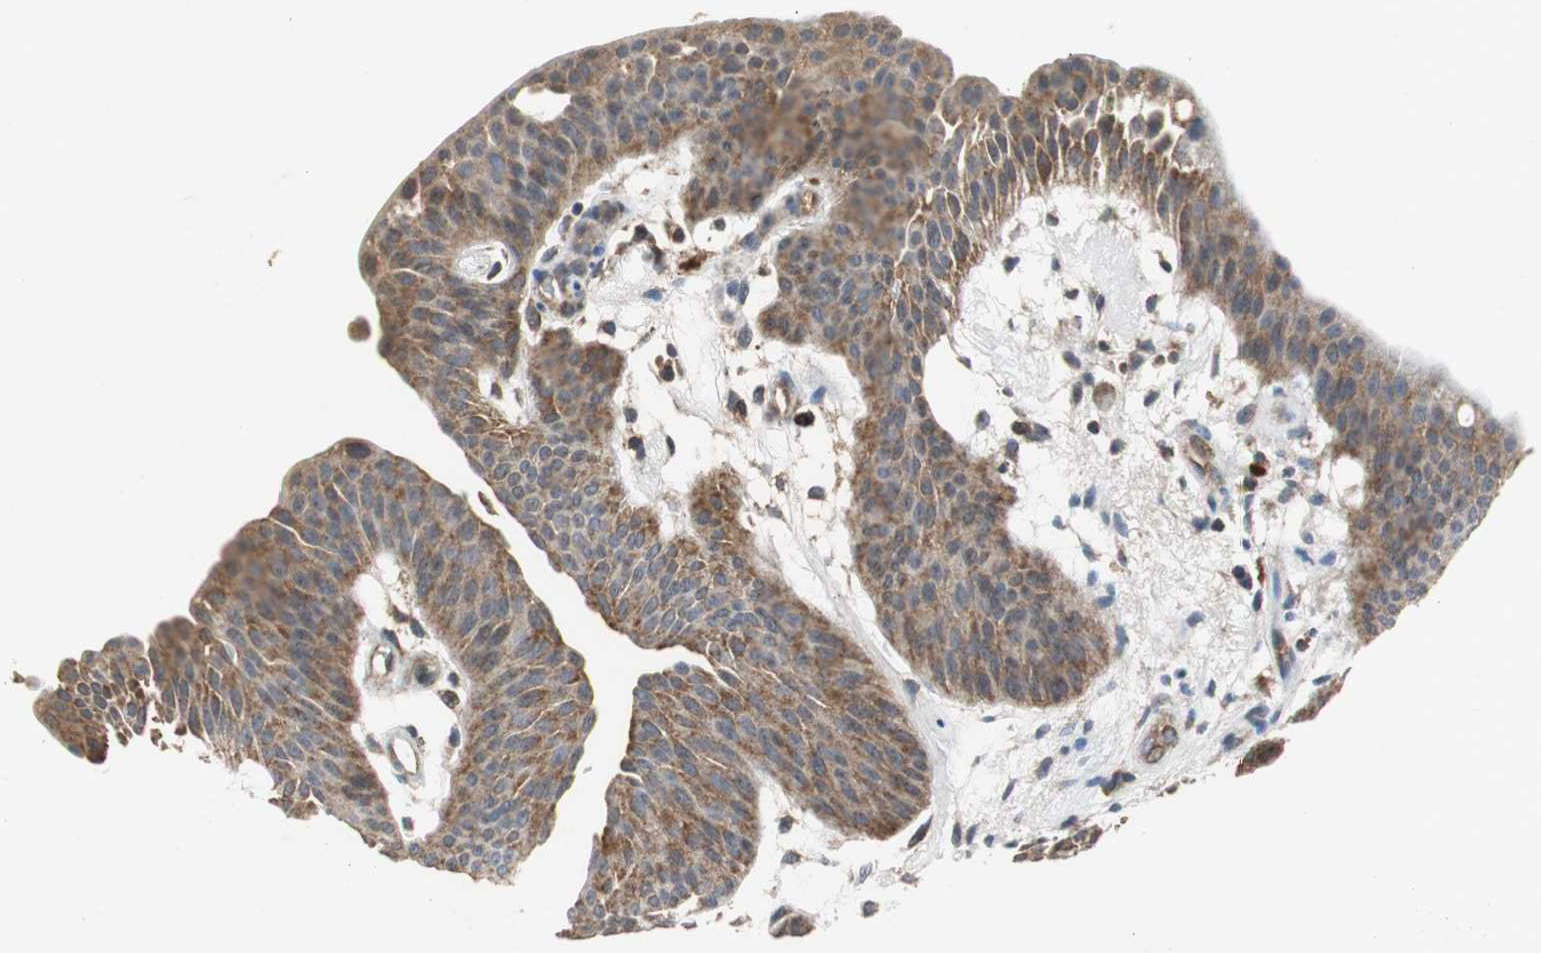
{"staining": {"intensity": "moderate", "quantity": ">75%", "location": "cytoplasmic/membranous"}, "tissue": "urothelial cancer", "cell_type": "Tumor cells", "image_type": "cancer", "snomed": [{"axis": "morphology", "description": "Urothelial carcinoma, Low grade"}, {"axis": "topography", "description": "Urinary bladder"}], "caption": "This histopathology image exhibits immunohistochemistry (IHC) staining of urothelial cancer, with medium moderate cytoplasmic/membranous expression in approximately >75% of tumor cells.", "gene": "VBP1", "patient": {"sex": "female", "age": 60}}